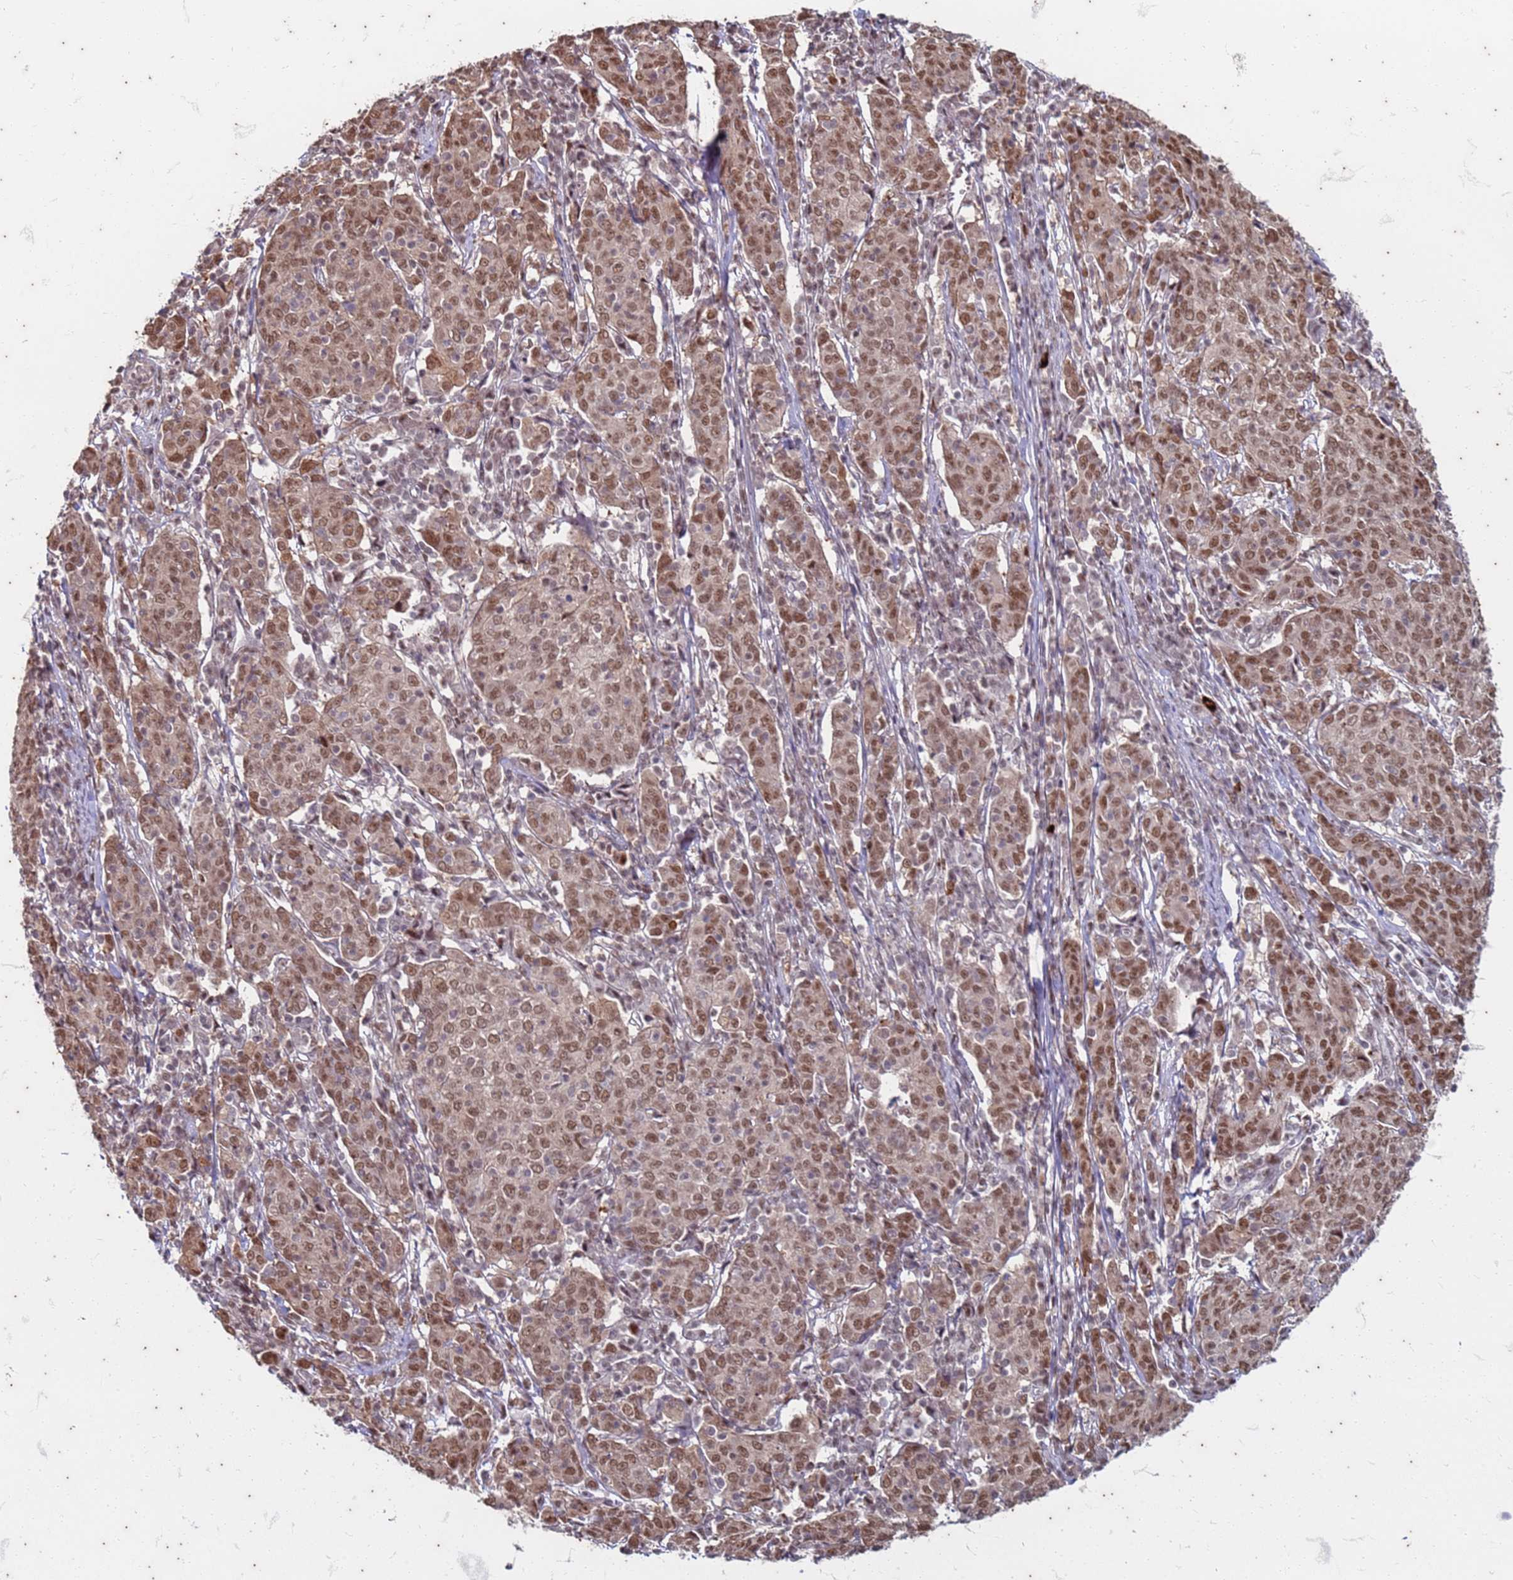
{"staining": {"intensity": "moderate", "quantity": ">75%", "location": "nuclear"}, "tissue": "cervical cancer", "cell_type": "Tumor cells", "image_type": "cancer", "snomed": [{"axis": "morphology", "description": "Squamous cell carcinoma, NOS"}, {"axis": "topography", "description": "Cervix"}], "caption": "Squamous cell carcinoma (cervical) stained for a protein shows moderate nuclear positivity in tumor cells.", "gene": "TRMT6", "patient": {"sex": "female", "age": 67}}